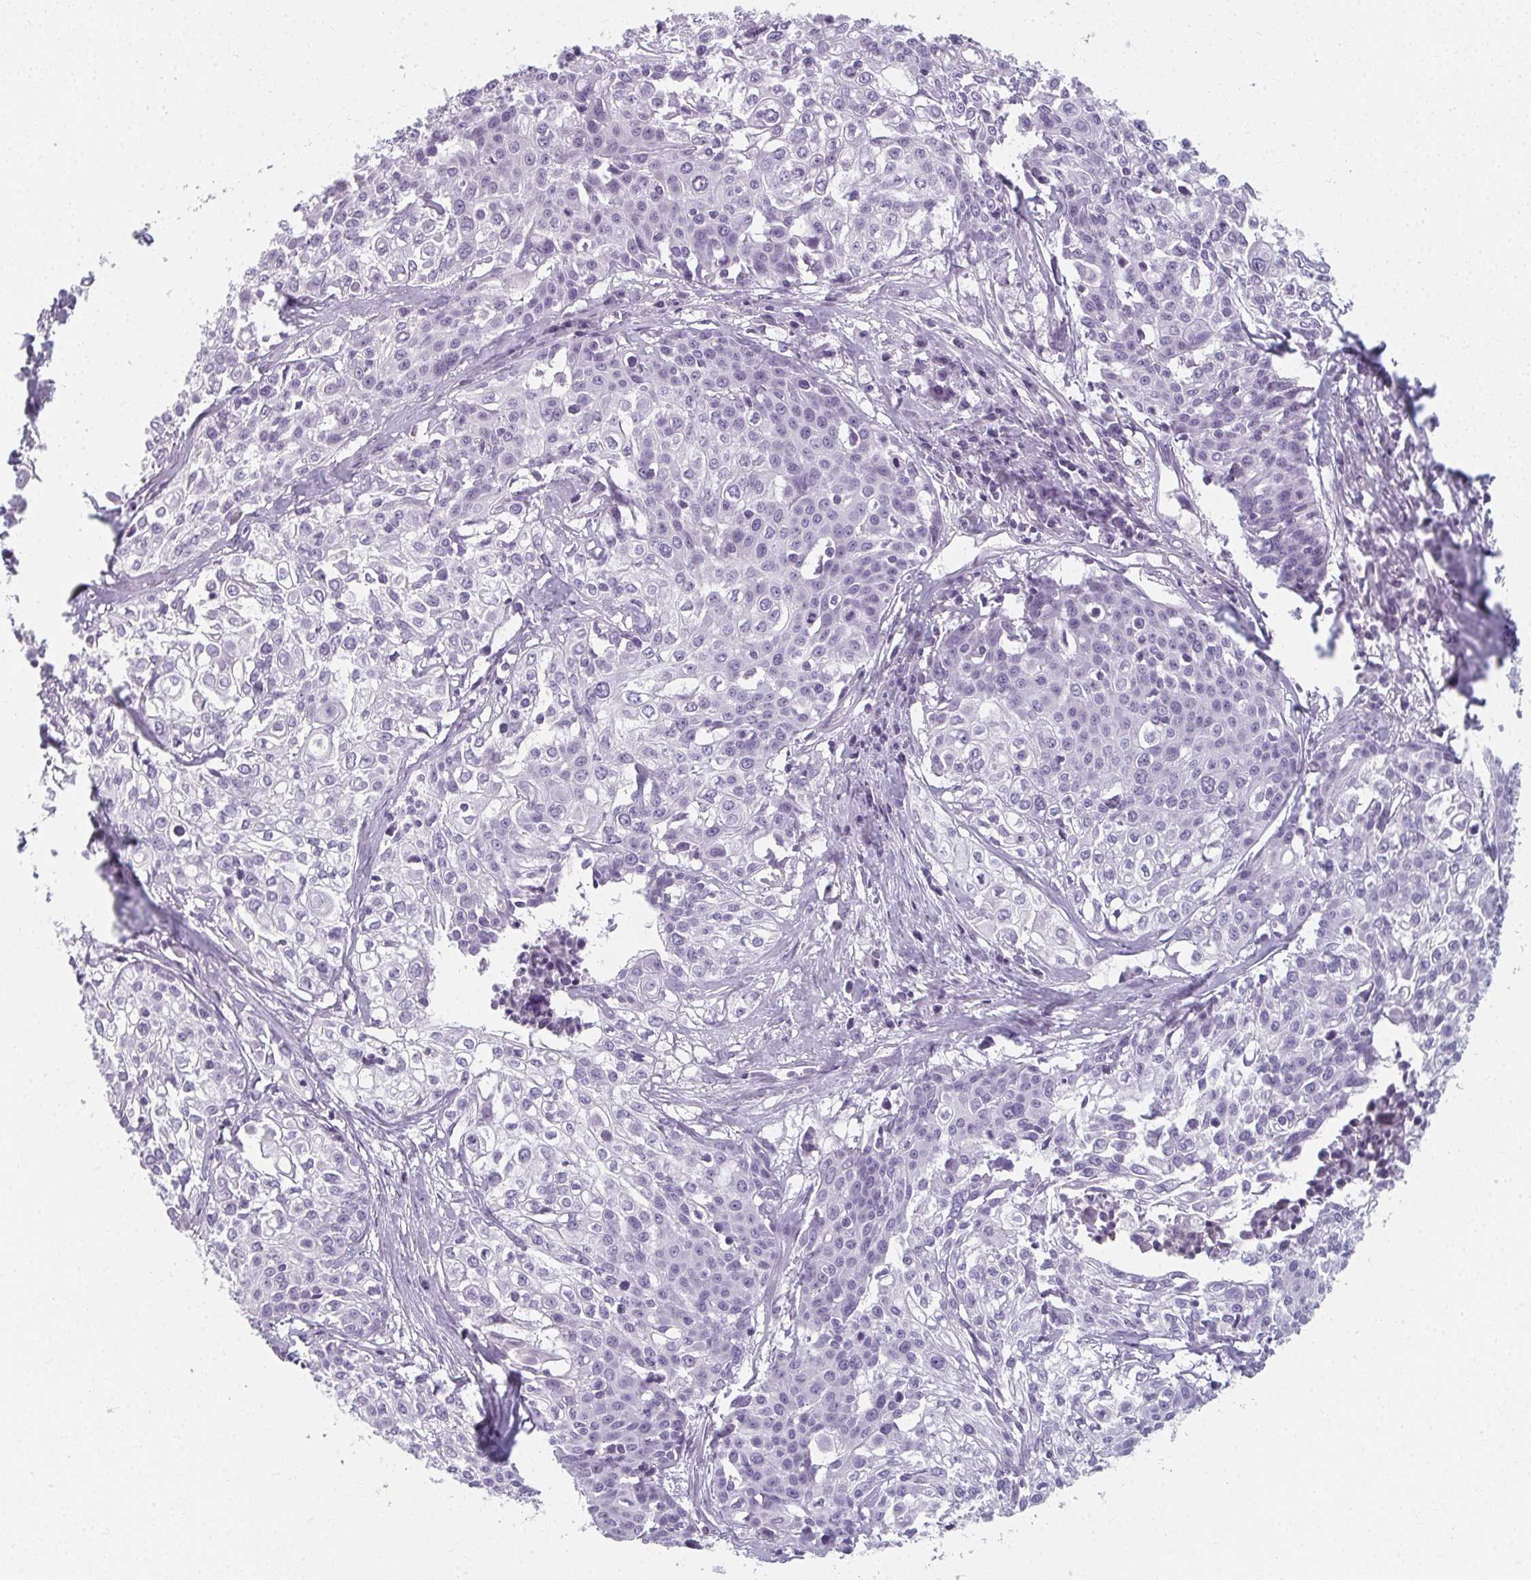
{"staining": {"intensity": "negative", "quantity": "none", "location": "none"}, "tissue": "cervical cancer", "cell_type": "Tumor cells", "image_type": "cancer", "snomed": [{"axis": "morphology", "description": "Squamous cell carcinoma, NOS"}, {"axis": "topography", "description": "Cervix"}], "caption": "DAB immunohistochemical staining of human cervical cancer (squamous cell carcinoma) displays no significant positivity in tumor cells. (Immunohistochemistry (ihc), brightfield microscopy, high magnification).", "gene": "CAMKV", "patient": {"sex": "female", "age": 39}}